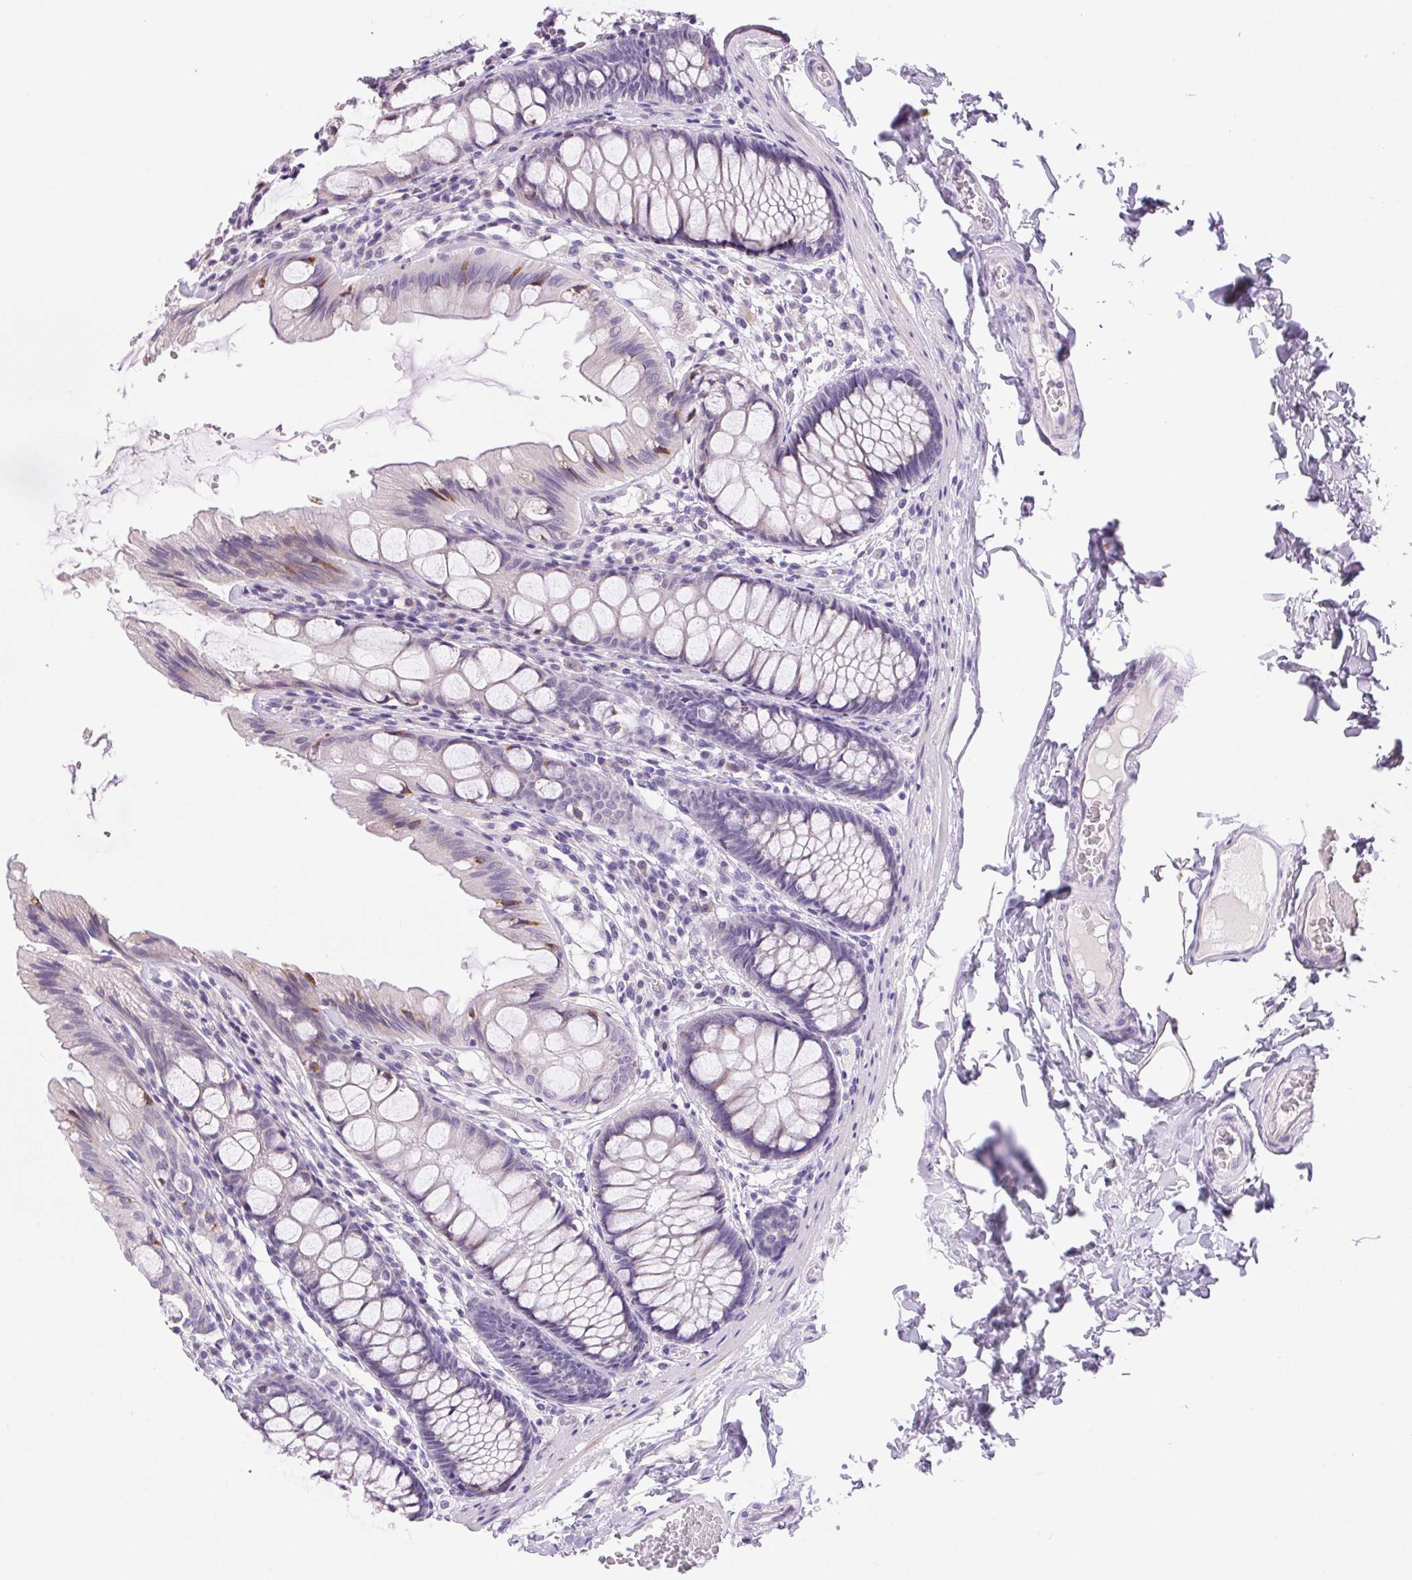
{"staining": {"intensity": "negative", "quantity": "none", "location": "none"}, "tissue": "colon", "cell_type": "Endothelial cells", "image_type": "normal", "snomed": [{"axis": "morphology", "description": "Normal tissue, NOS"}, {"axis": "topography", "description": "Colon"}], "caption": "Photomicrograph shows no protein positivity in endothelial cells of unremarkable colon.", "gene": "ARHGAP11B", "patient": {"sex": "male", "age": 47}}